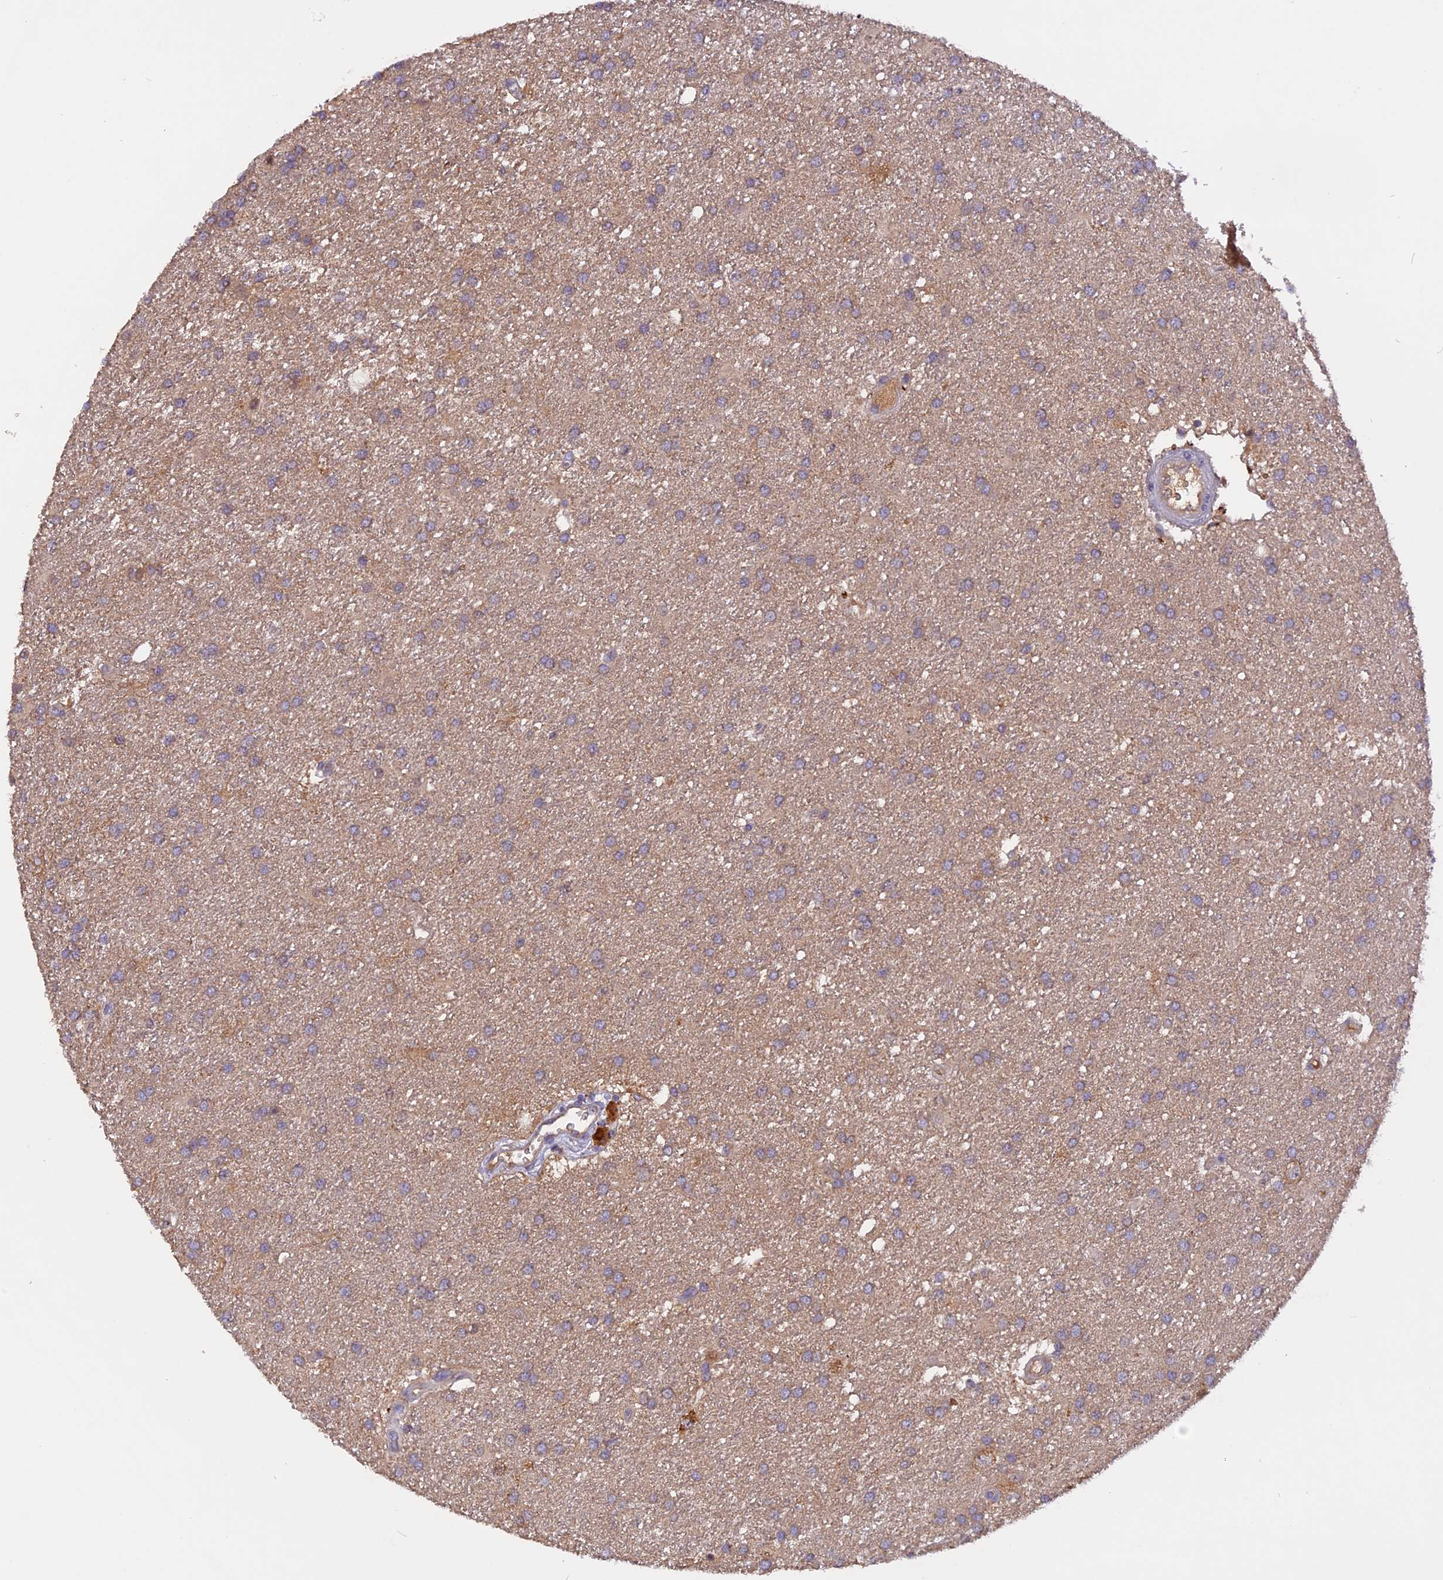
{"staining": {"intensity": "weak", "quantity": ">75%", "location": "cytoplasmic/membranous"}, "tissue": "glioma", "cell_type": "Tumor cells", "image_type": "cancer", "snomed": [{"axis": "morphology", "description": "Glioma, malignant, Low grade"}, {"axis": "topography", "description": "Brain"}], "caption": "Immunohistochemical staining of low-grade glioma (malignant) displays low levels of weak cytoplasmic/membranous protein expression in approximately >75% of tumor cells. Using DAB (3,3'-diaminobenzidine) (brown) and hematoxylin (blue) stains, captured at high magnification using brightfield microscopy.", "gene": "MARK4", "patient": {"sex": "male", "age": 66}}